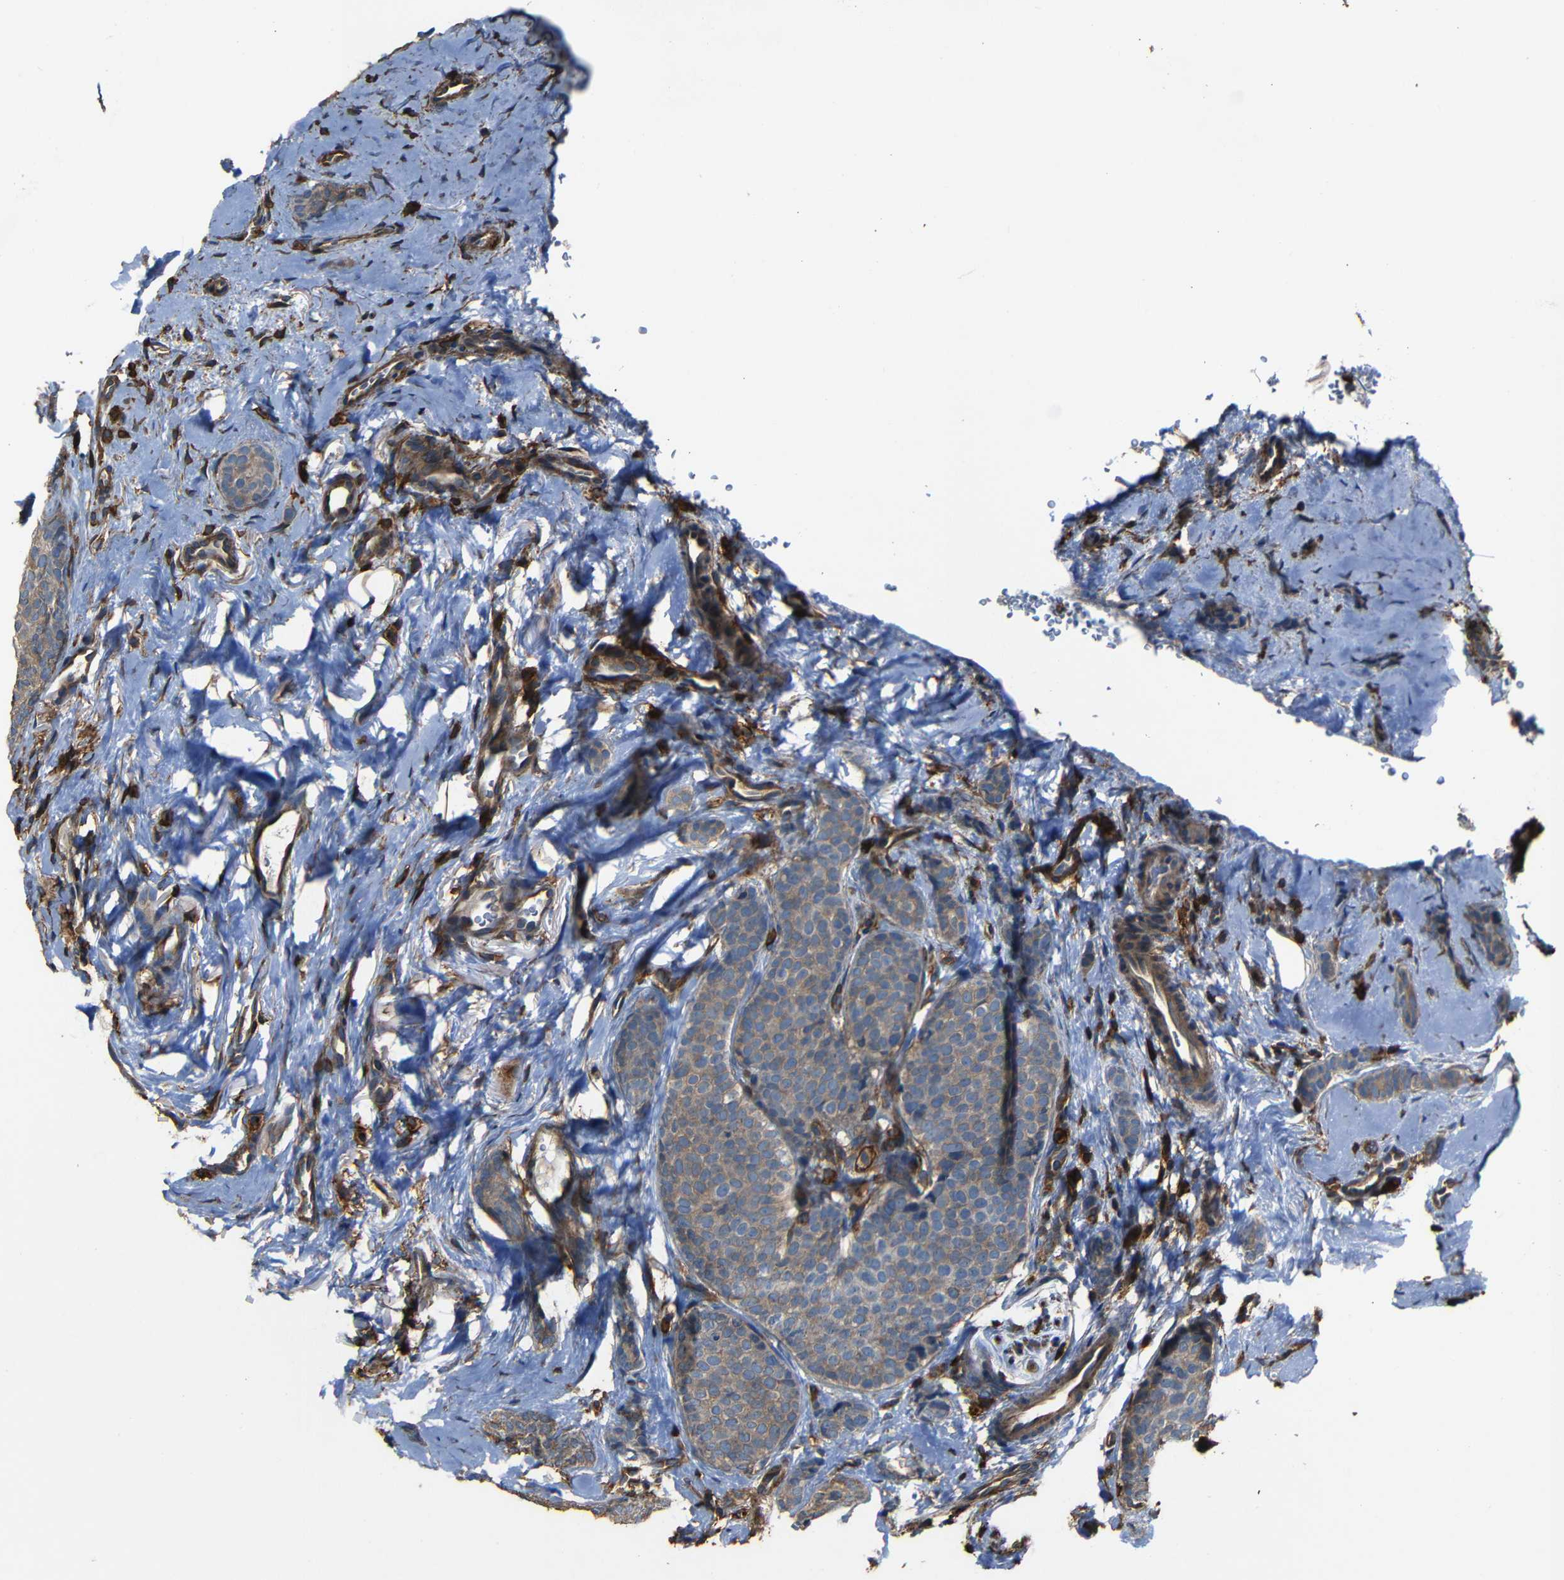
{"staining": {"intensity": "weak", "quantity": ">75%", "location": "cytoplasmic/membranous"}, "tissue": "breast cancer", "cell_type": "Tumor cells", "image_type": "cancer", "snomed": [{"axis": "morphology", "description": "Lobular carcinoma"}, {"axis": "topography", "description": "Skin"}, {"axis": "topography", "description": "Breast"}], "caption": "Human lobular carcinoma (breast) stained for a protein (brown) shows weak cytoplasmic/membranous positive expression in about >75% of tumor cells.", "gene": "ADGRE5", "patient": {"sex": "female", "age": 46}}